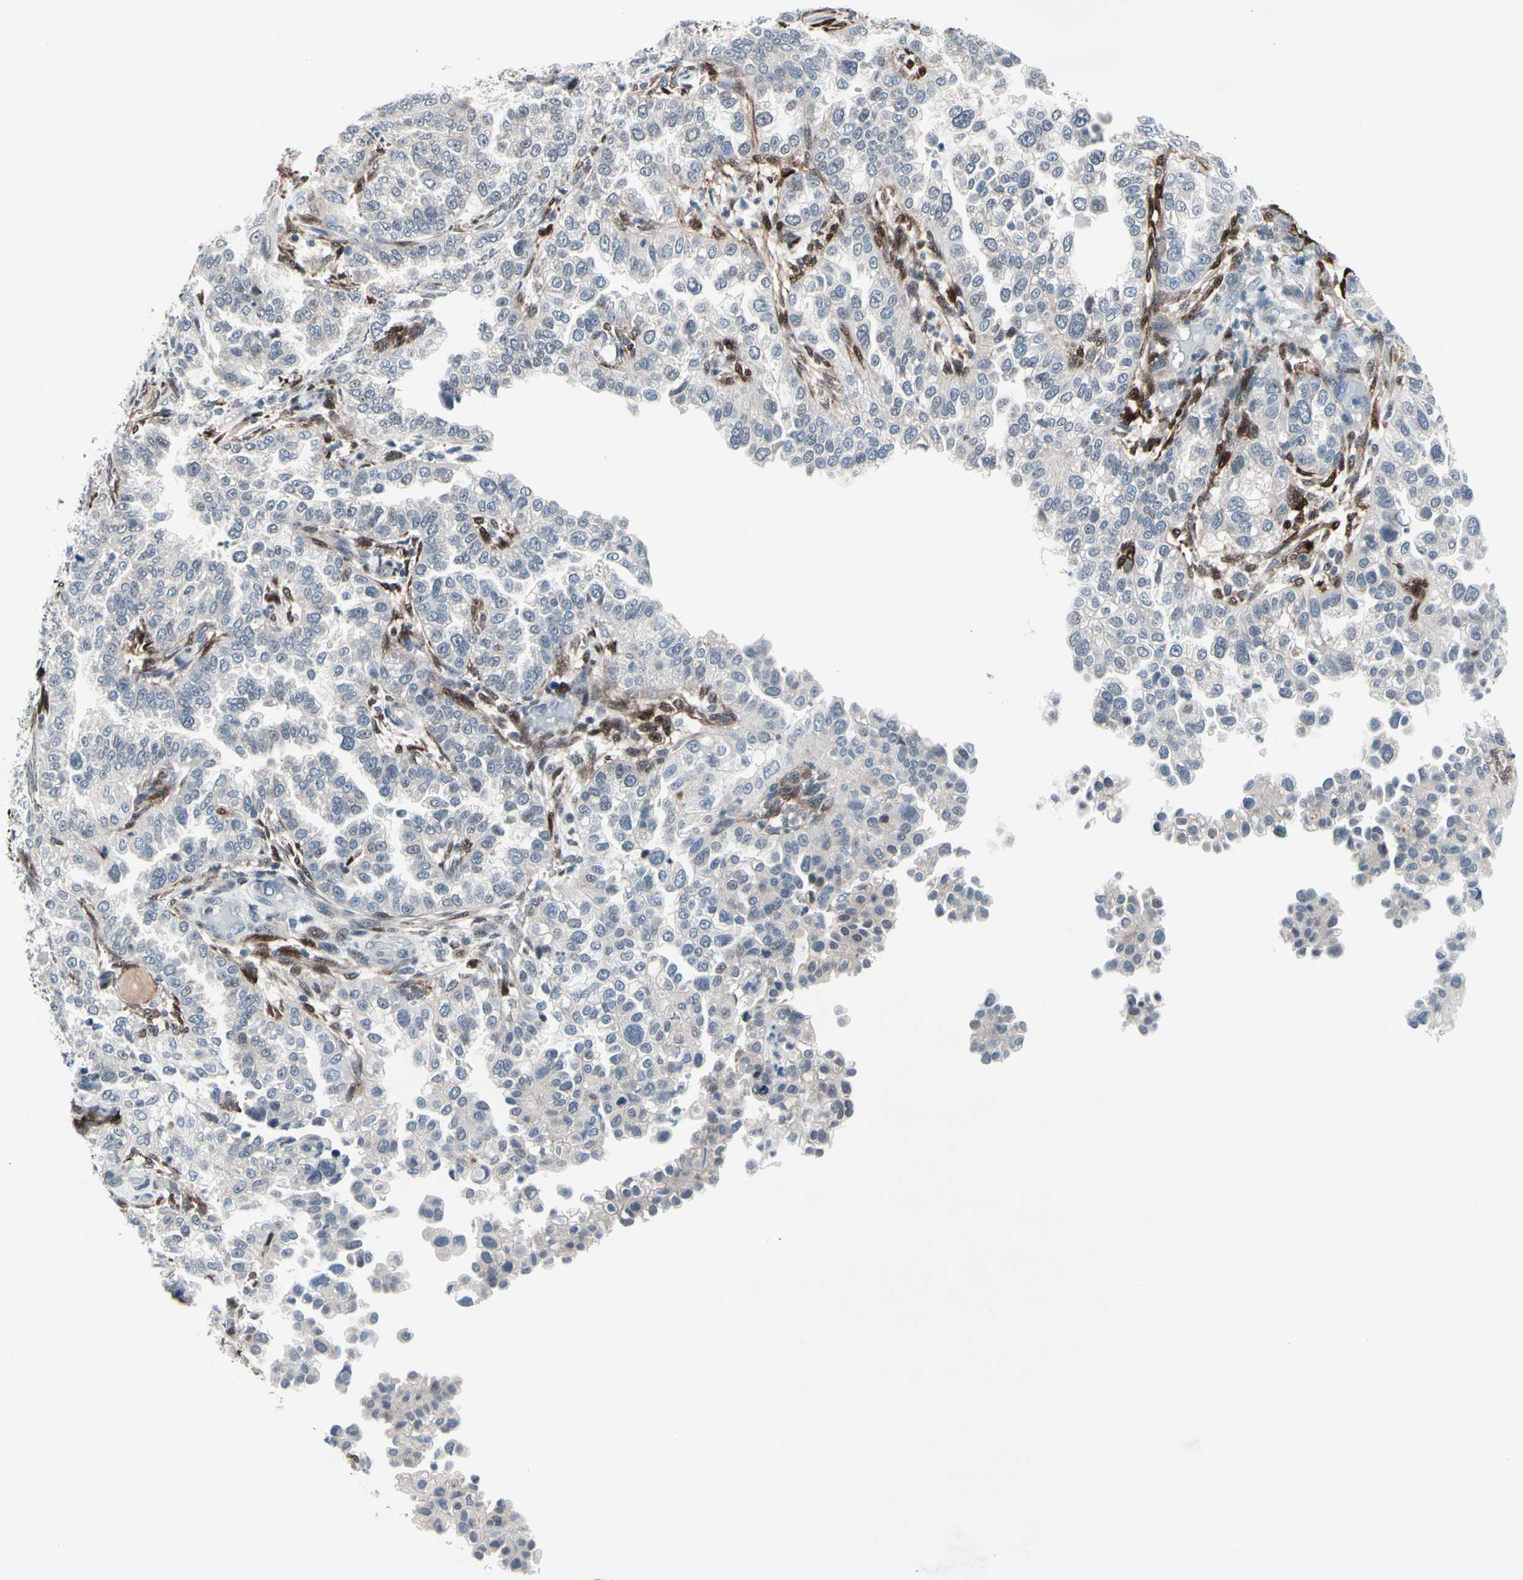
{"staining": {"intensity": "negative", "quantity": "none", "location": "none"}, "tissue": "endometrial cancer", "cell_type": "Tumor cells", "image_type": "cancer", "snomed": [{"axis": "morphology", "description": "Adenocarcinoma, NOS"}, {"axis": "topography", "description": "Endometrium"}], "caption": "Immunohistochemistry (IHC) image of human adenocarcinoma (endometrial) stained for a protein (brown), which demonstrates no expression in tumor cells.", "gene": "TXN", "patient": {"sex": "female", "age": 85}}